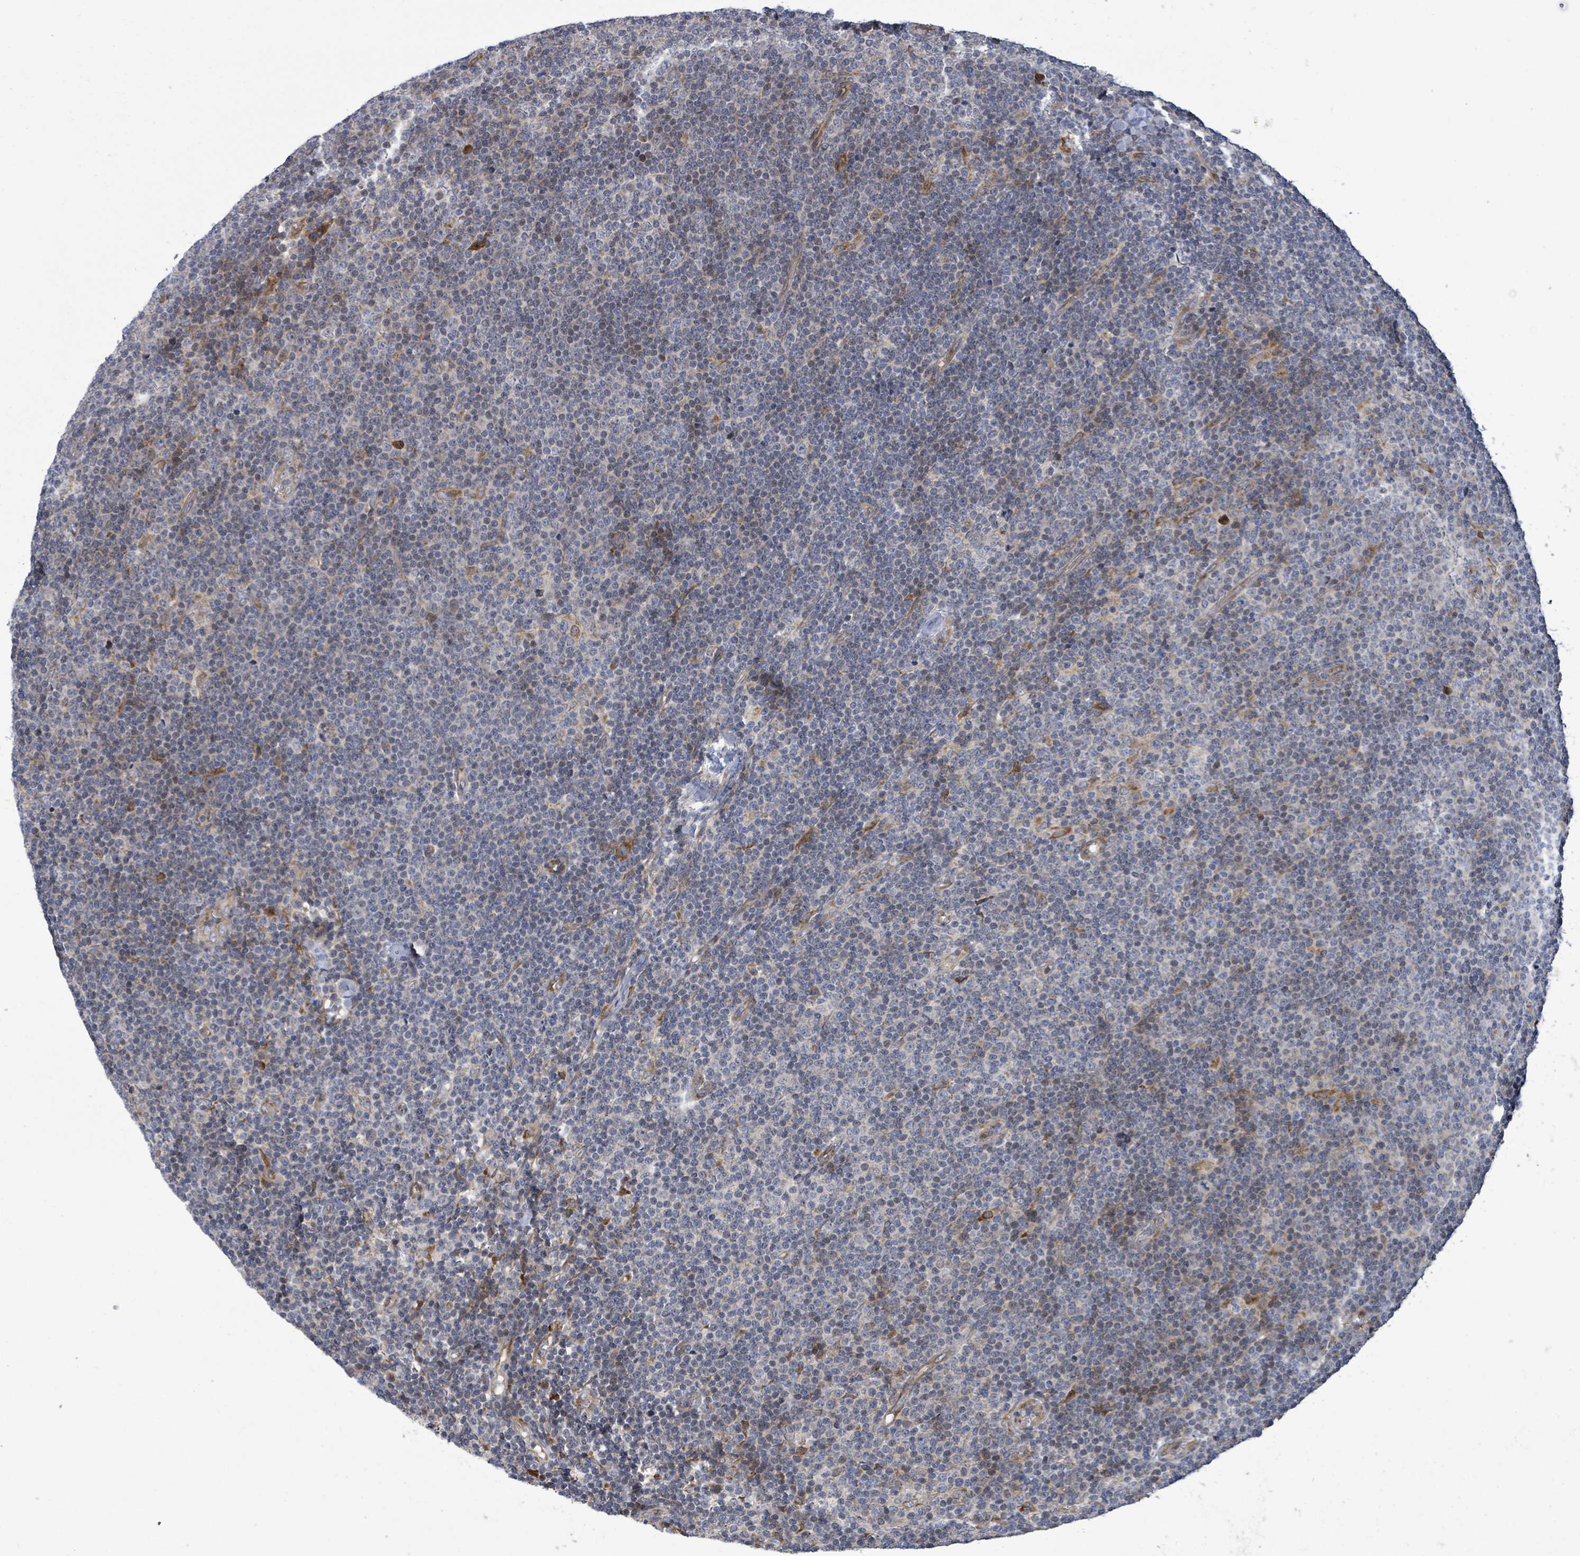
{"staining": {"intensity": "negative", "quantity": "none", "location": "none"}, "tissue": "lymphoma", "cell_type": "Tumor cells", "image_type": "cancer", "snomed": [{"axis": "morphology", "description": "Malignant lymphoma, non-Hodgkin's type, Low grade"}, {"axis": "topography", "description": "Lymph node"}], "caption": "Tumor cells are negative for protein expression in human low-grade malignant lymphoma, non-Hodgkin's type.", "gene": "NOMO1", "patient": {"sex": "male", "age": 48}}